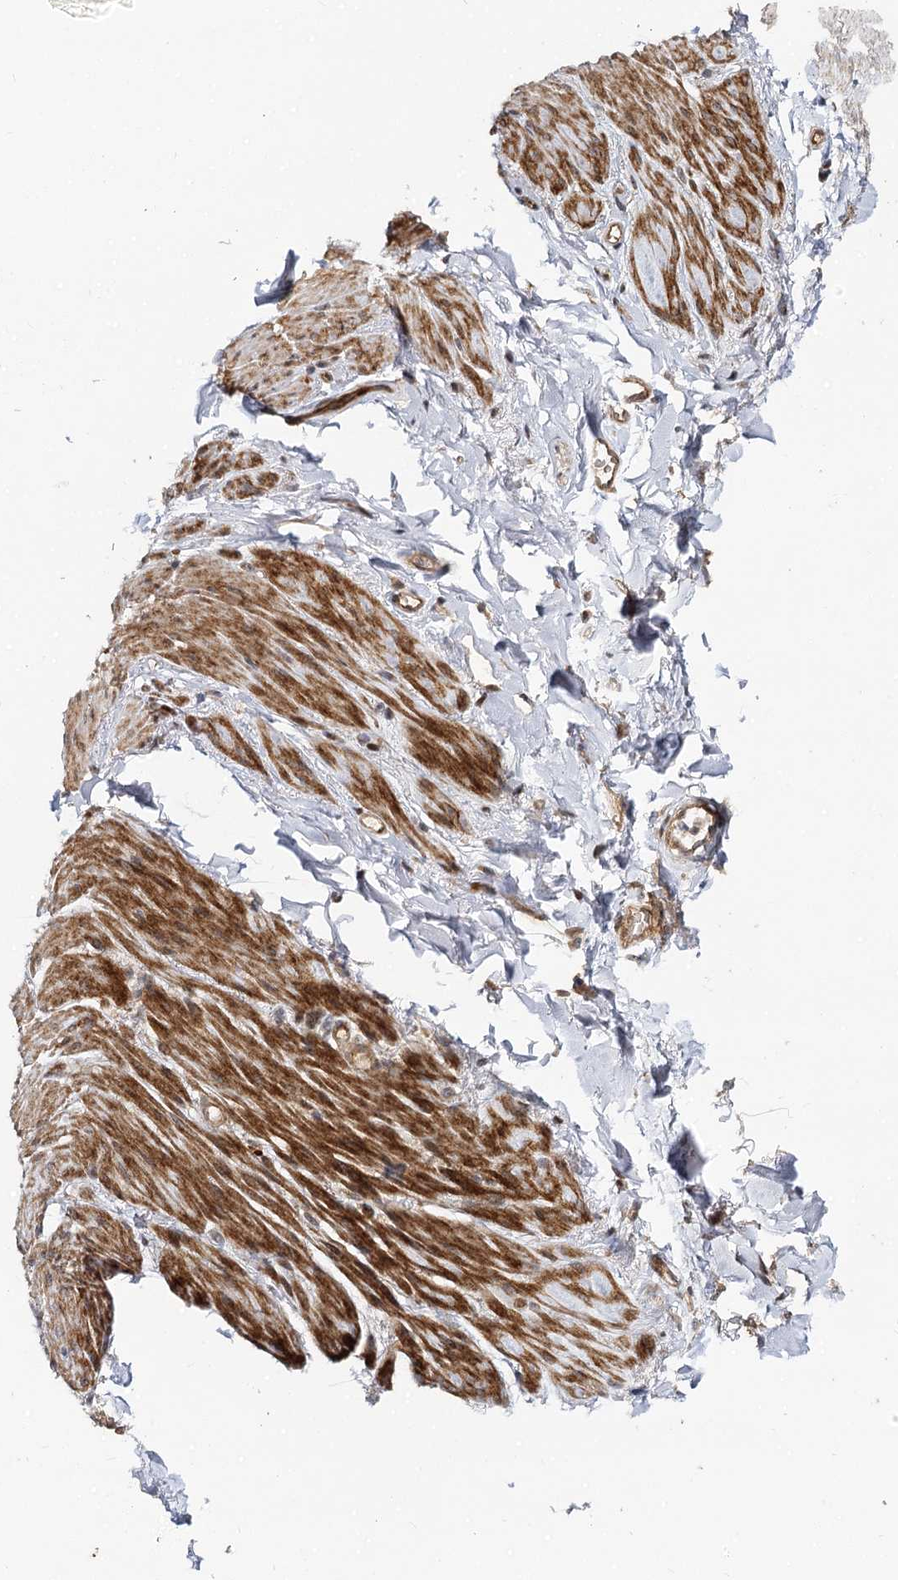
{"staining": {"intensity": "moderate", "quantity": ">75%", "location": "nuclear"}, "tissue": "adipose tissue", "cell_type": "Adipocytes", "image_type": "normal", "snomed": [{"axis": "morphology", "description": "Normal tissue, NOS"}, {"axis": "topography", "description": "Colon"}, {"axis": "topography", "description": "Peripheral nerve tissue"}], "caption": "Immunohistochemistry (IHC) photomicrograph of normal human adipose tissue stained for a protein (brown), which demonstrates medium levels of moderate nuclear staining in approximately >75% of adipocytes.", "gene": "PIK3C2A", "patient": {"sex": "female", "age": 61}}